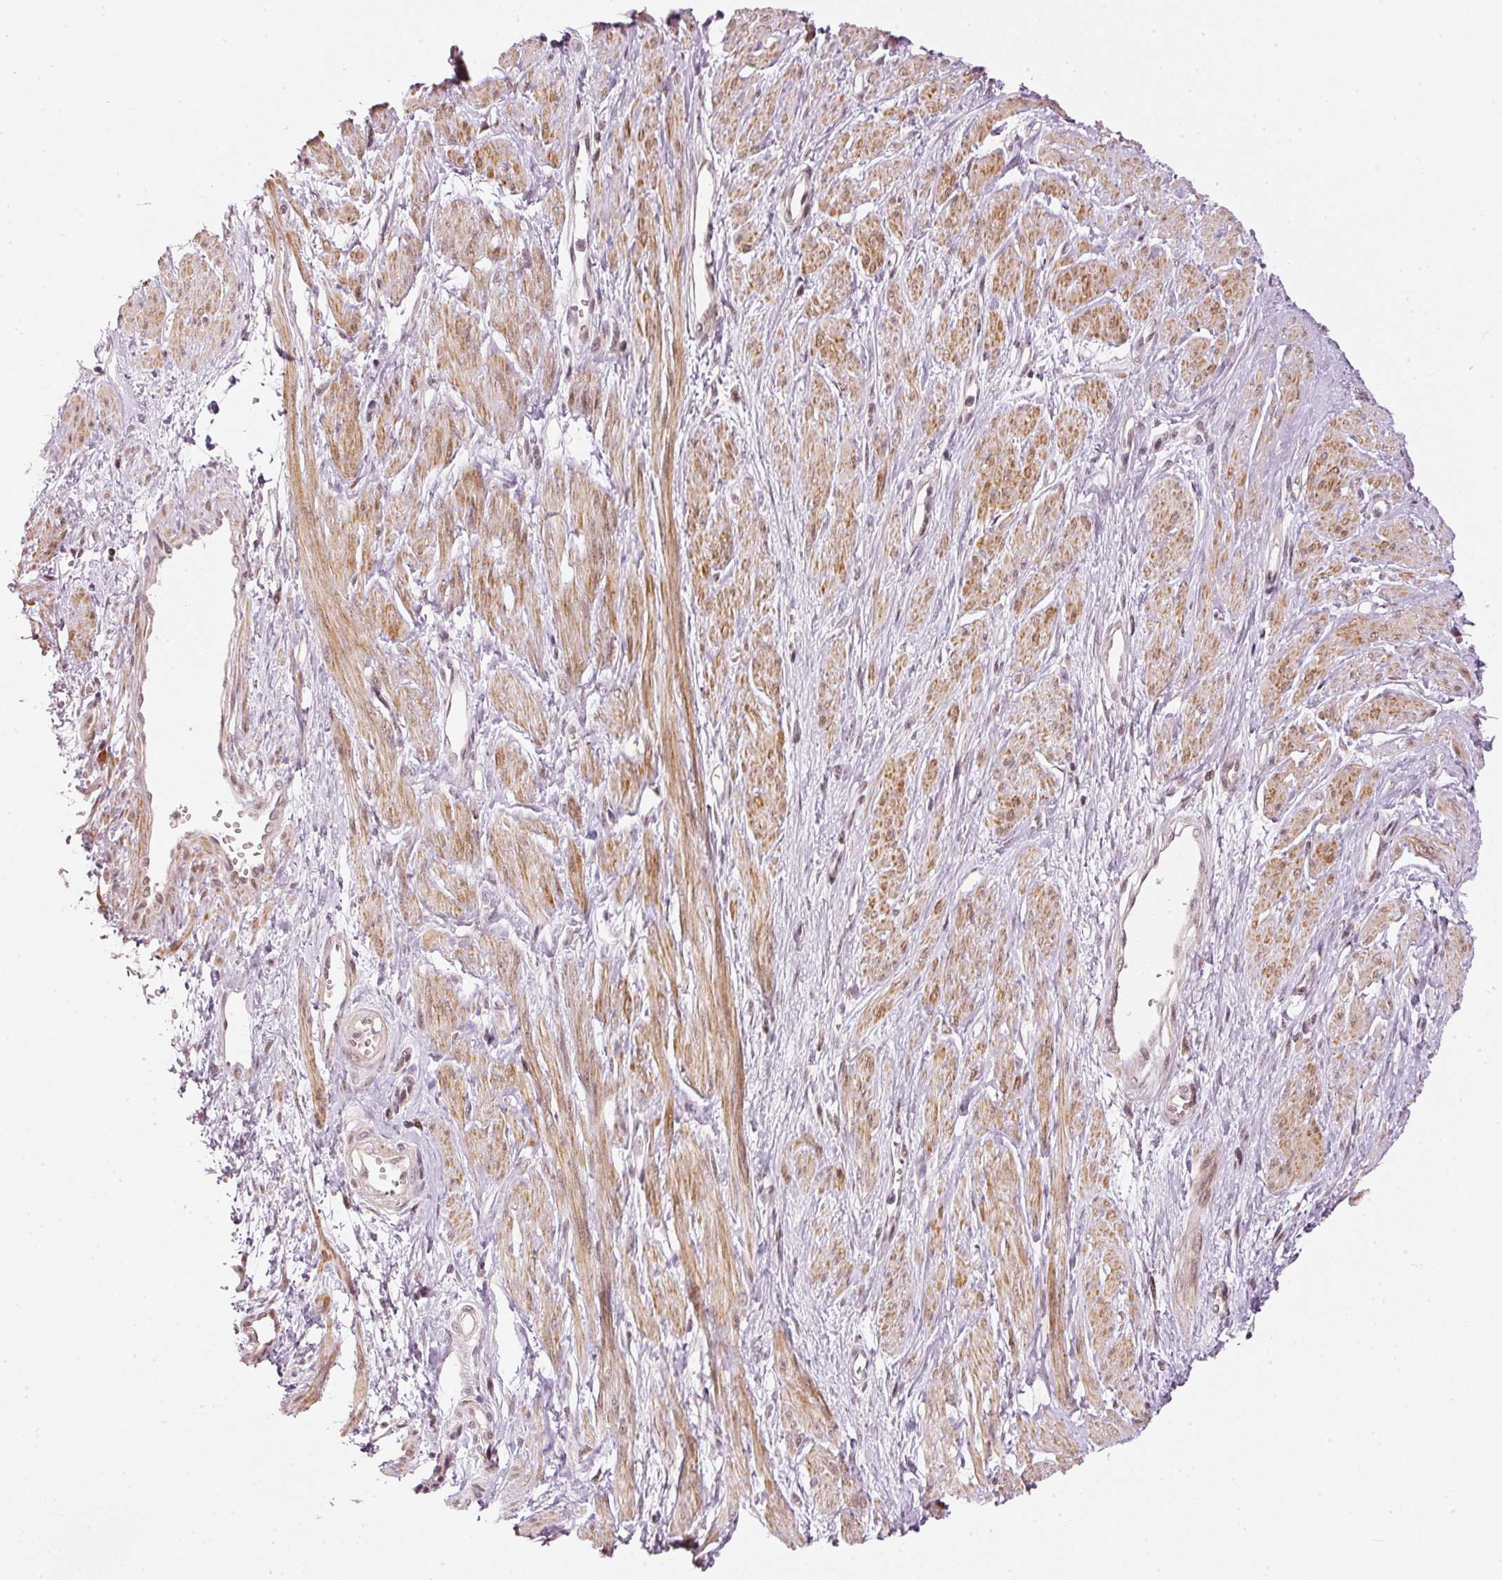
{"staining": {"intensity": "moderate", "quantity": ">75%", "location": "cytoplasmic/membranous,nuclear"}, "tissue": "smooth muscle", "cell_type": "Smooth muscle cells", "image_type": "normal", "snomed": [{"axis": "morphology", "description": "Normal tissue, NOS"}, {"axis": "topography", "description": "Smooth muscle"}, {"axis": "topography", "description": "Uterus"}], "caption": "High-power microscopy captured an immunohistochemistry photomicrograph of unremarkable smooth muscle, revealing moderate cytoplasmic/membranous,nuclear expression in approximately >75% of smooth muscle cells.", "gene": "THOC6", "patient": {"sex": "female", "age": 39}}